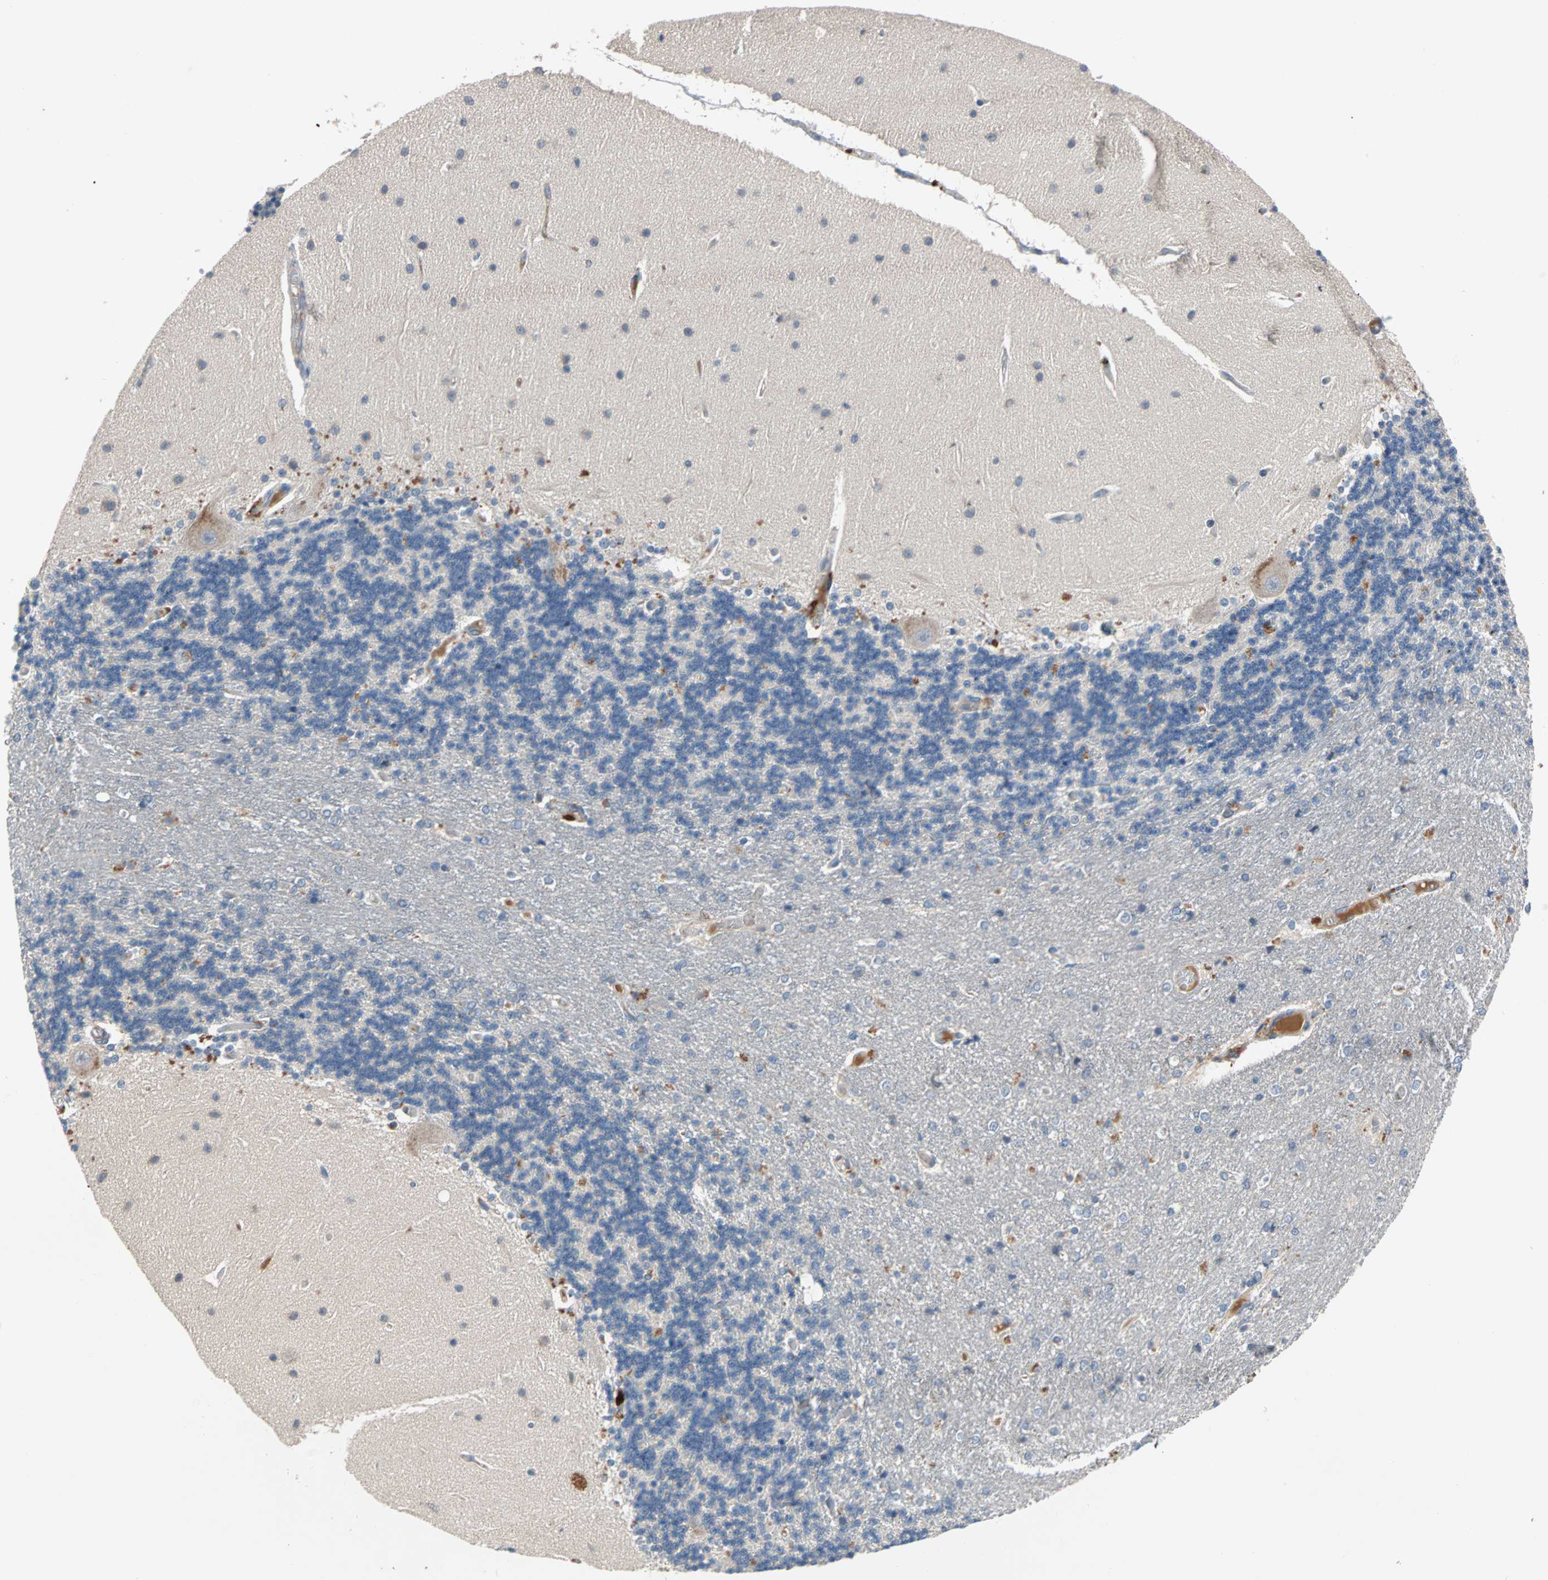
{"staining": {"intensity": "negative", "quantity": "none", "location": "none"}, "tissue": "cerebellum", "cell_type": "Cells in granular layer", "image_type": "normal", "snomed": [{"axis": "morphology", "description": "Normal tissue, NOS"}, {"axis": "topography", "description": "Cerebellum"}], "caption": "High power microscopy photomicrograph of an IHC photomicrograph of unremarkable cerebellum, revealing no significant positivity in cells in granular layer.", "gene": "MAP4K1", "patient": {"sex": "female", "age": 54}}